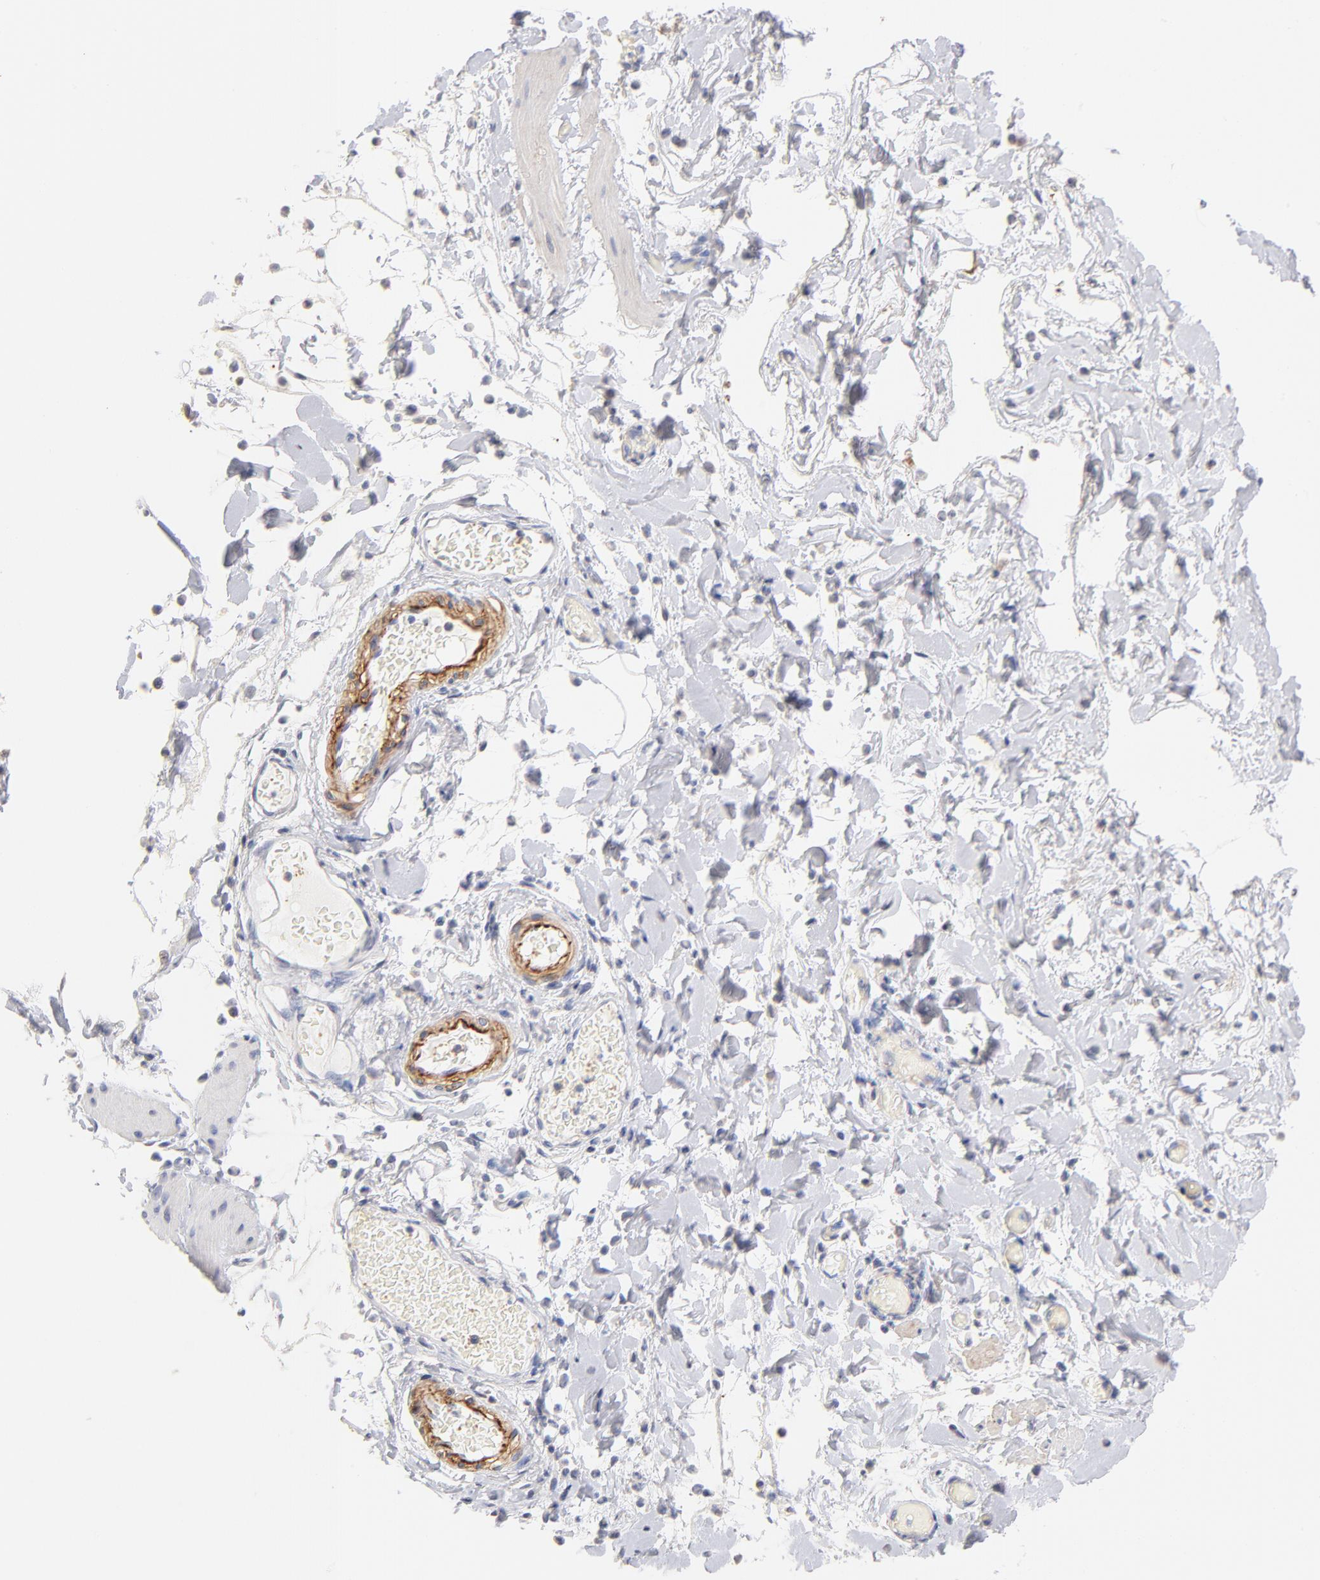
{"staining": {"intensity": "negative", "quantity": "none", "location": "none"}, "tissue": "smooth muscle", "cell_type": "Smooth muscle cells", "image_type": "normal", "snomed": [{"axis": "morphology", "description": "Normal tissue, NOS"}, {"axis": "topography", "description": "Smooth muscle"}, {"axis": "topography", "description": "Colon"}], "caption": "High power microscopy photomicrograph of an immunohistochemistry (IHC) image of normal smooth muscle, revealing no significant expression in smooth muscle cells.", "gene": "ITGA8", "patient": {"sex": "male", "age": 67}}